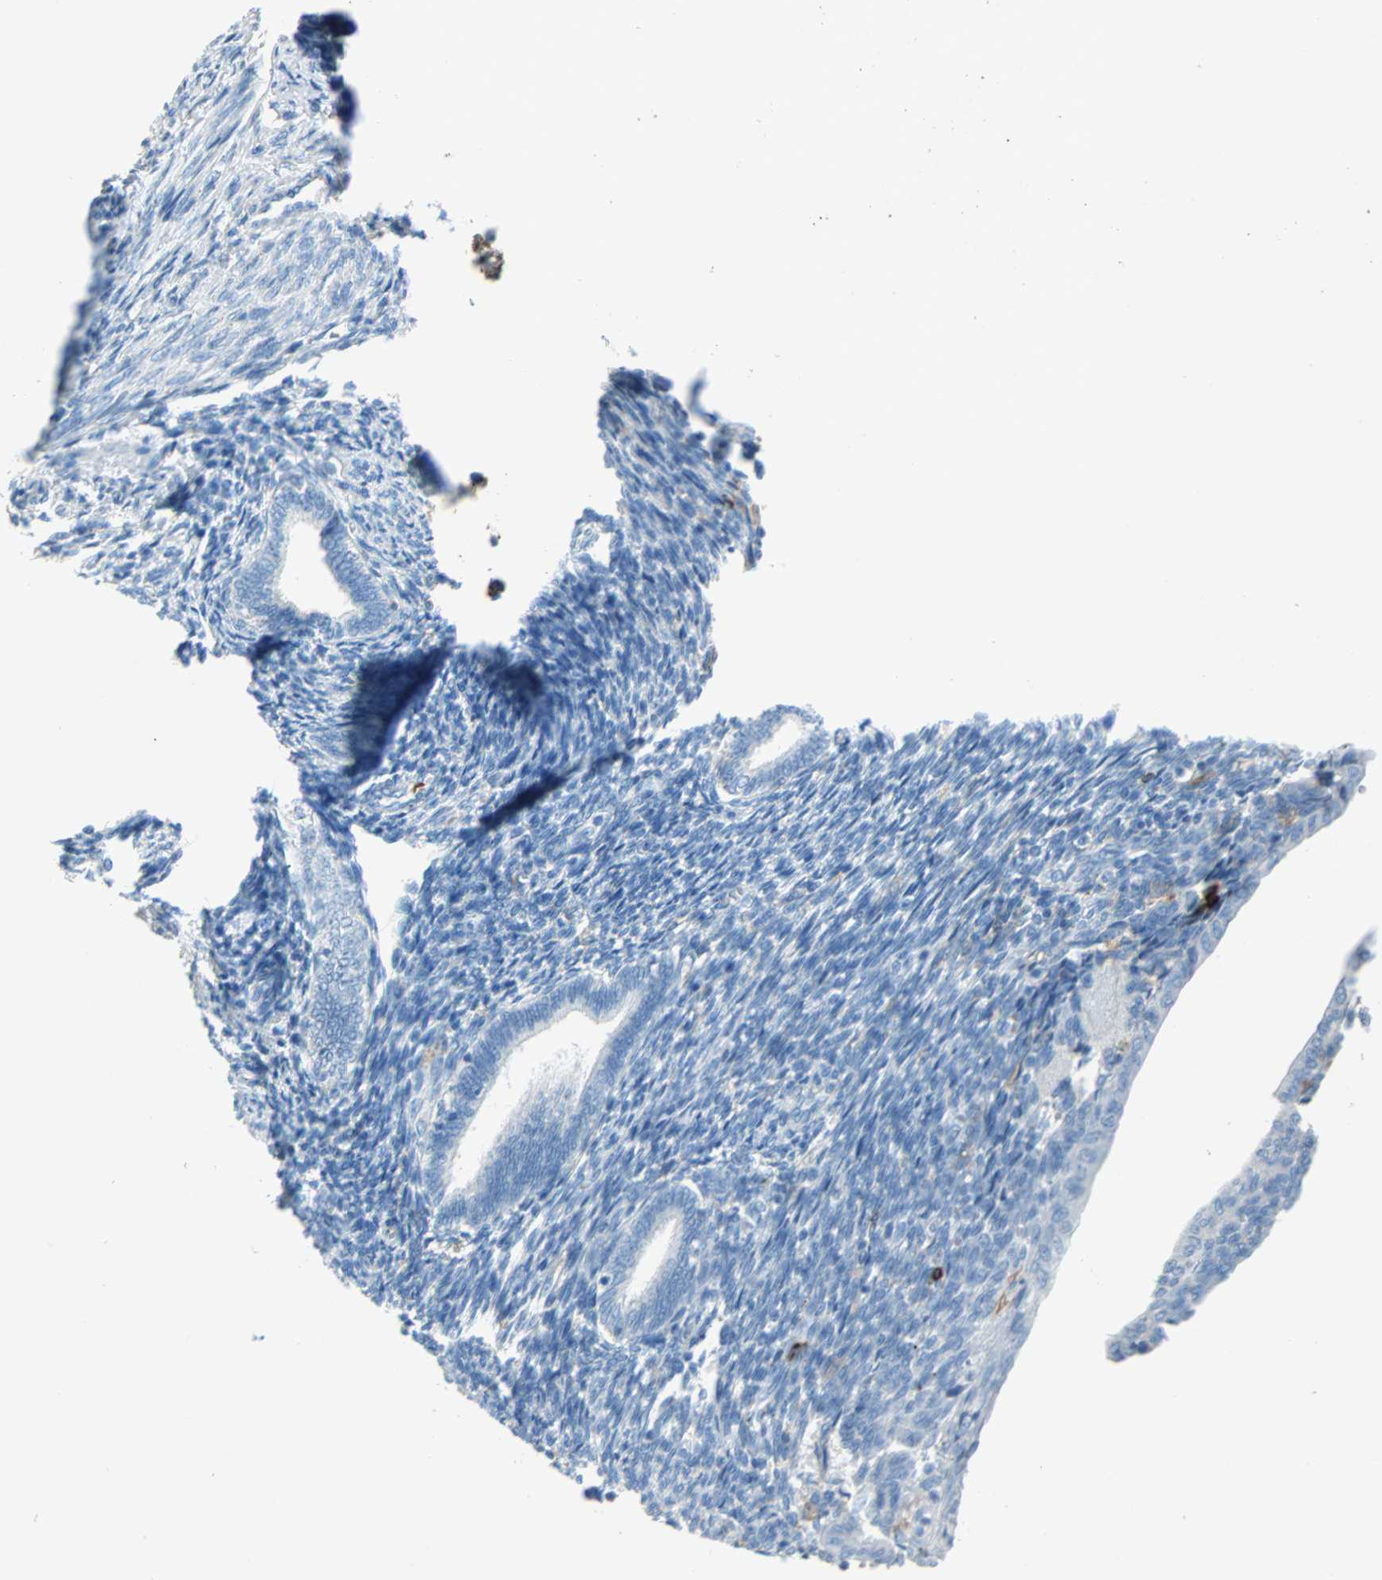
{"staining": {"intensity": "negative", "quantity": "none", "location": "none"}, "tissue": "endometrium", "cell_type": "Cells in endometrial stroma", "image_type": "normal", "snomed": [{"axis": "morphology", "description": "Normal tissue, NOS"}, {"axis": "topography", "description": "Endometrium"}], "caption": "An immunohistochemistry (IHC) image of benign endometrium is shown. There is no staining in cells in endometrial stroma of endometrium.", "gene": "CLEC4A", "patient": {"sex": "female", "age": 27}}